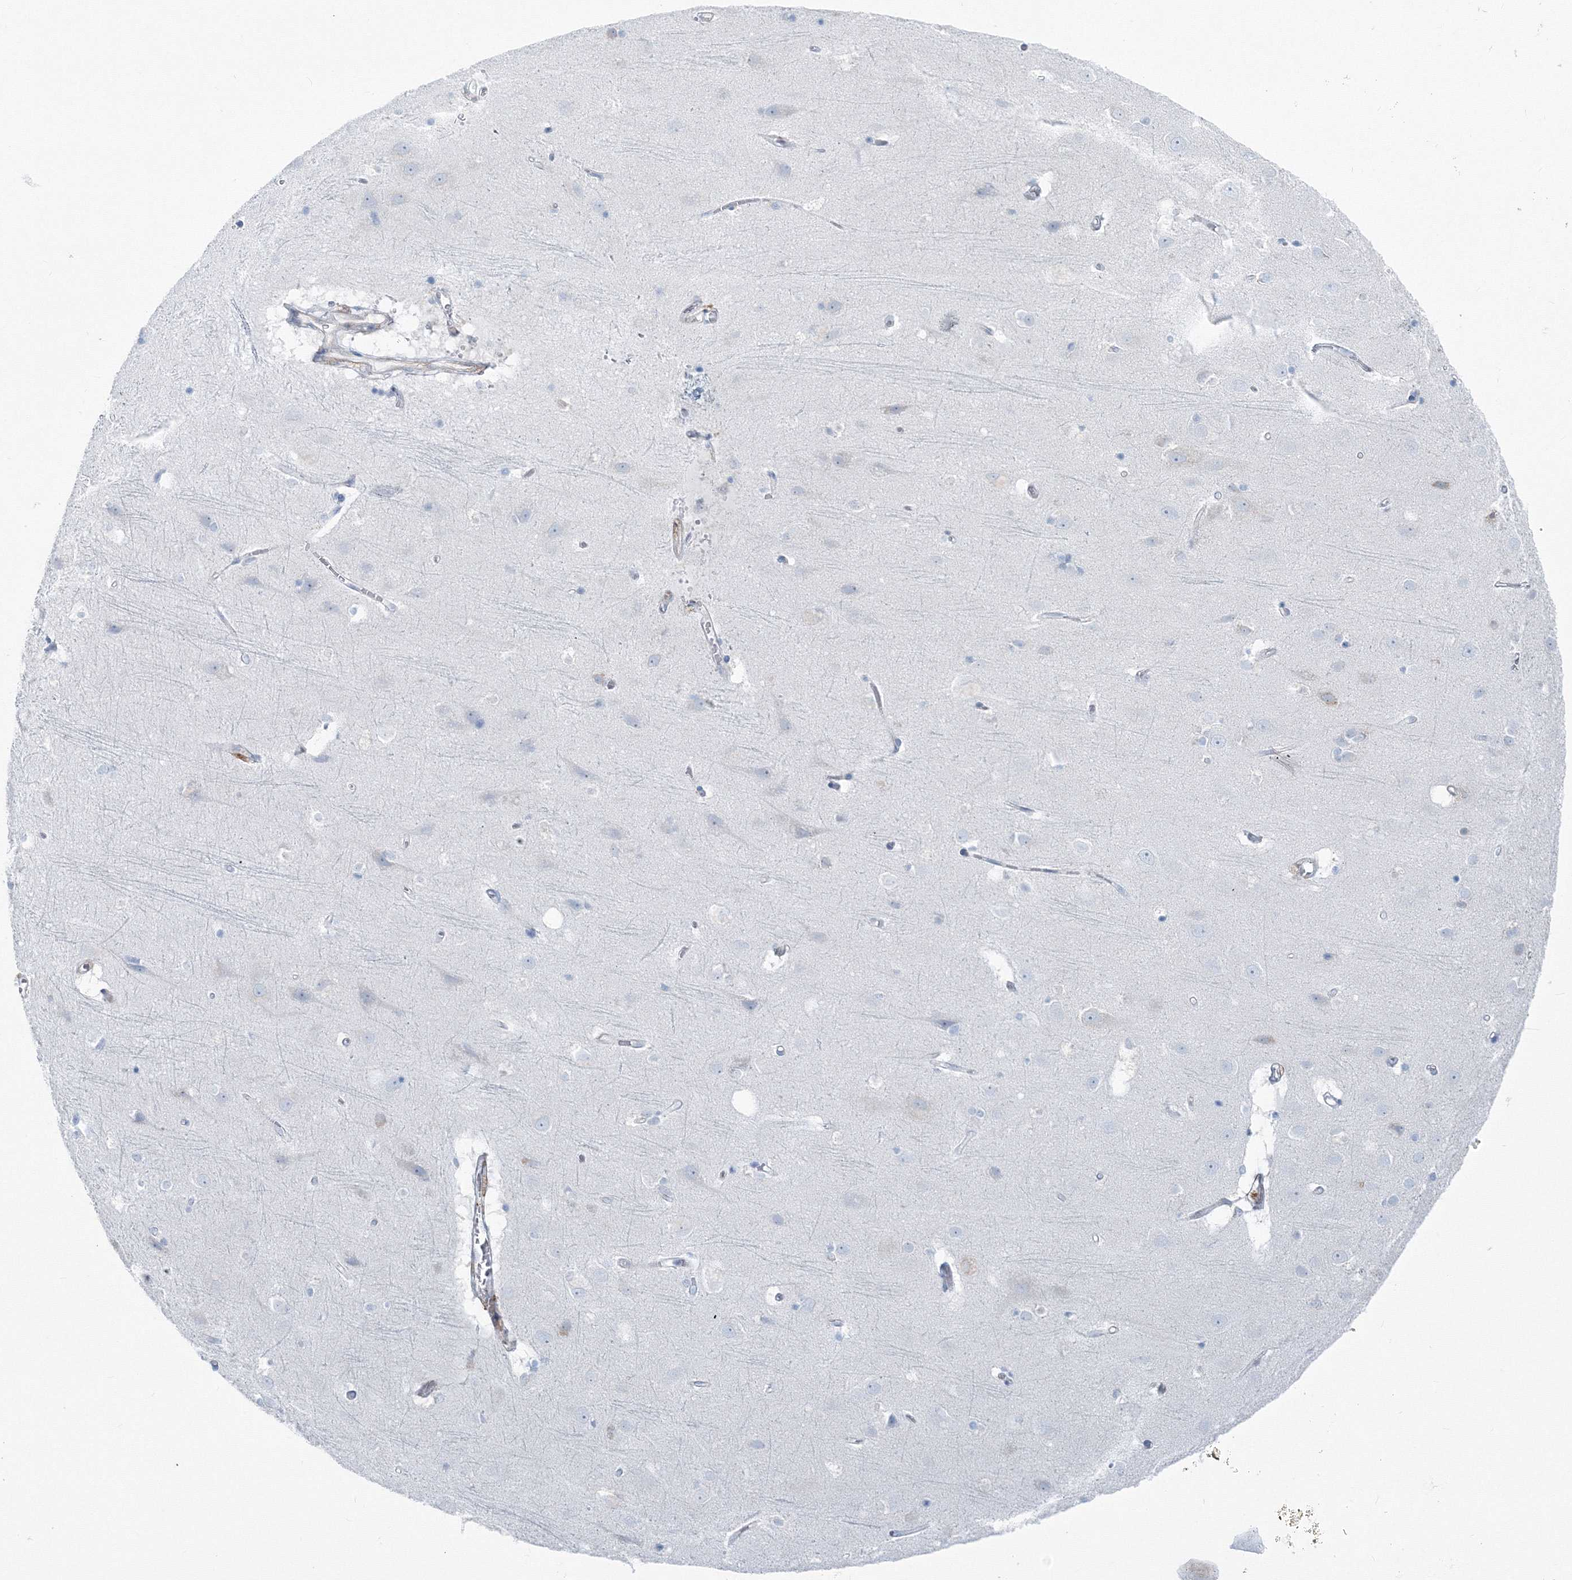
{"staining": {"intensity": "negative", "quantity": "none", "location": "none"}, "tissue": "cerebral cortex", "cell_type": "Endothelial cells", "image_type": "normal", "snomed": [{"axis": "morphology", "description": "Normal tissue, NOS"}, {"axis": "topography", "description": "Cerebral cortex"}], "caption": "High magnification brightfield microscopy of normal cerebral cortex stained with DAB (3,3'-diaminobenzidine) (brown) and counterstained with hematoxylin (blue): endothelial cells show no significant positivity. (Immunohistochemistry (ihc), brightfield microscopy, high magnification).", "gene": "ENSG00000285283", "patient": {"sex": "male", "age": 54}}